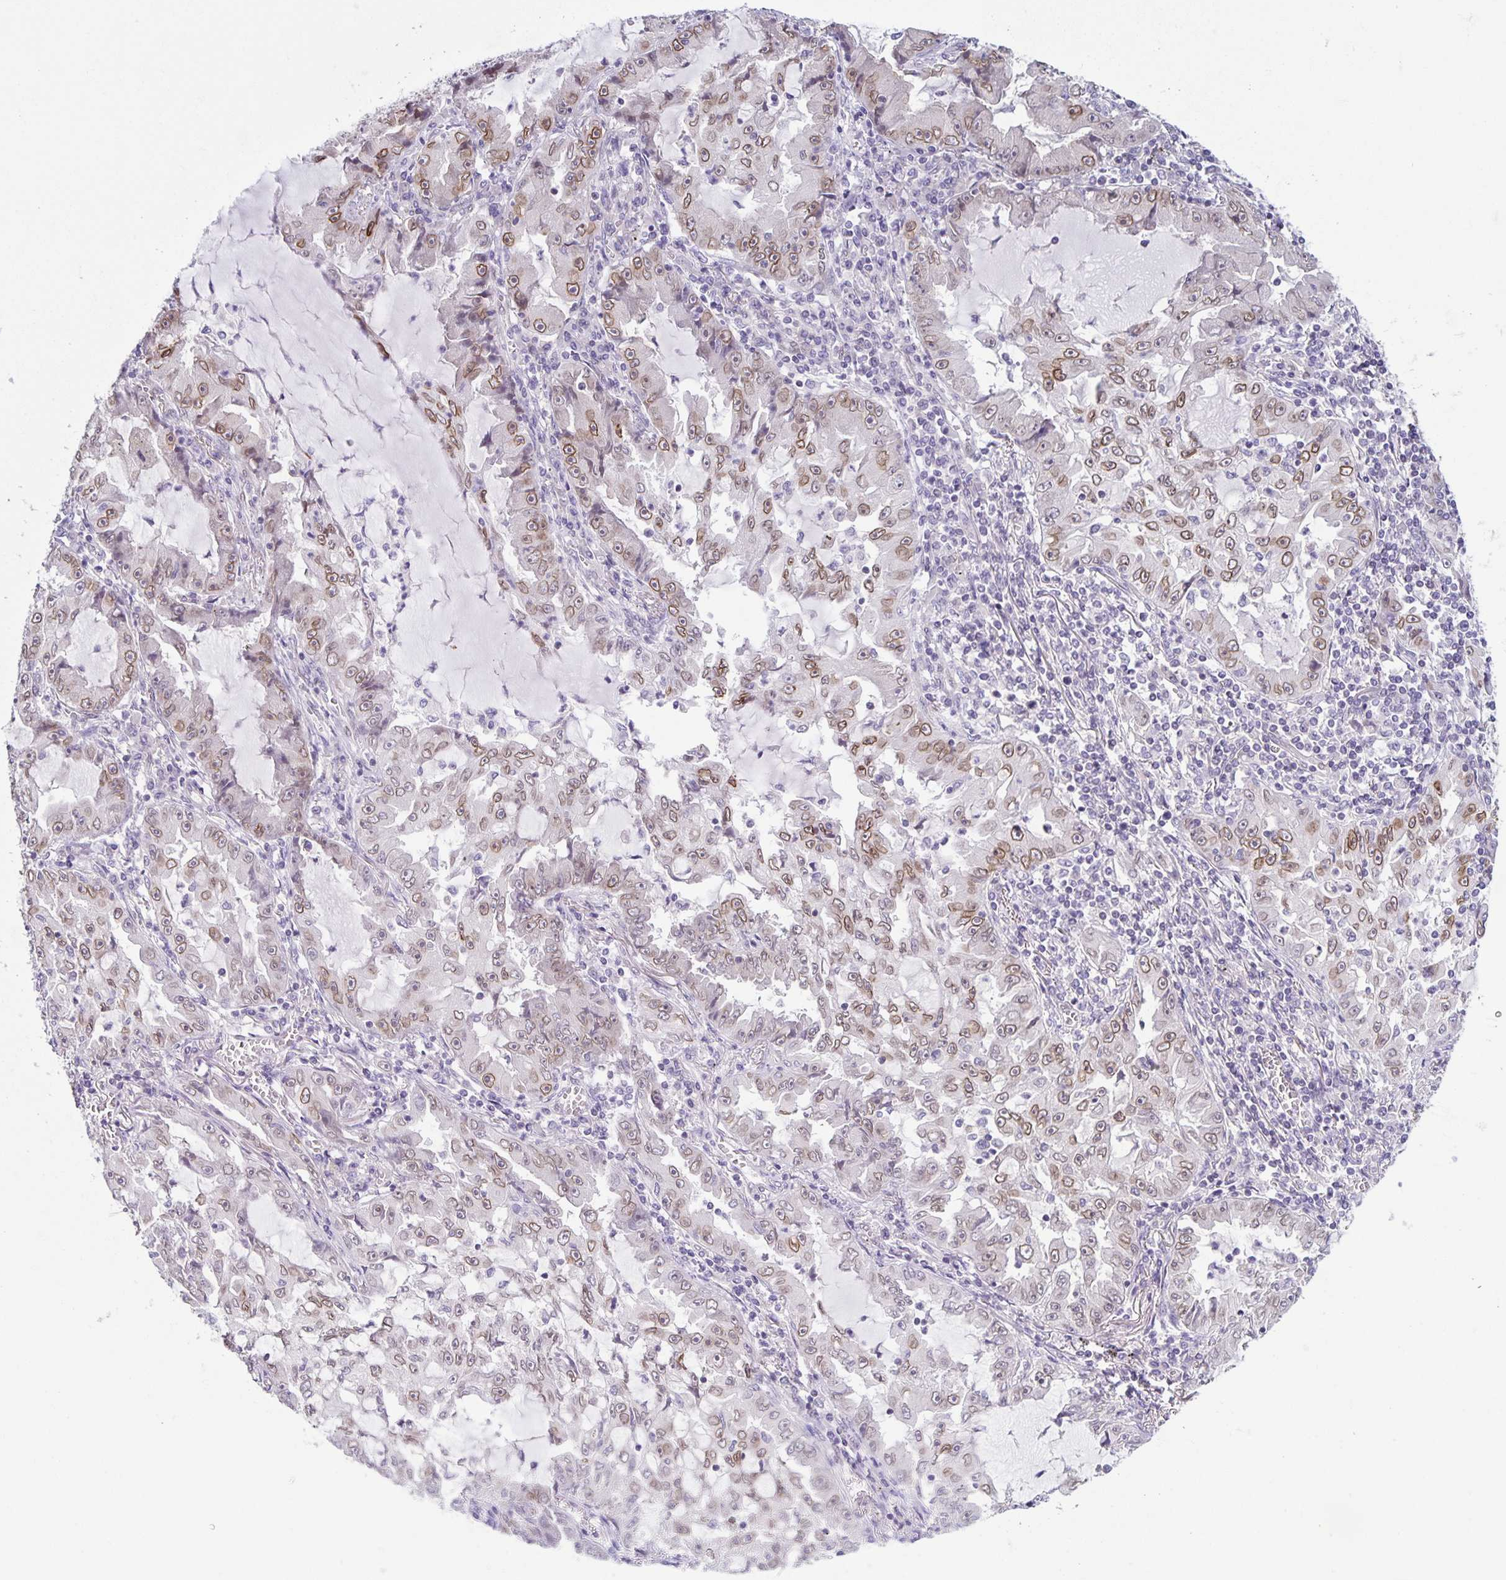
{"staining": {"intensity": "moderate", "quantity": ">75%", "location": "cytoplasmic/membranous,nuclear"}, "tissue": "lung cancer", "cell_type": "Tumor cells", "image_type": "cancer", "snomed": [{"axis": "morphology", "description": "Adenocarcinoma, NOS"}, {"axis": "topography", "description": "Lung"}], "caption": "Lung adenocarcinoma stained with a protein marker displays moderate staining in tumor cells.", "gene": "SYNE2", "patient": {"sex": "female", "age": 52}}